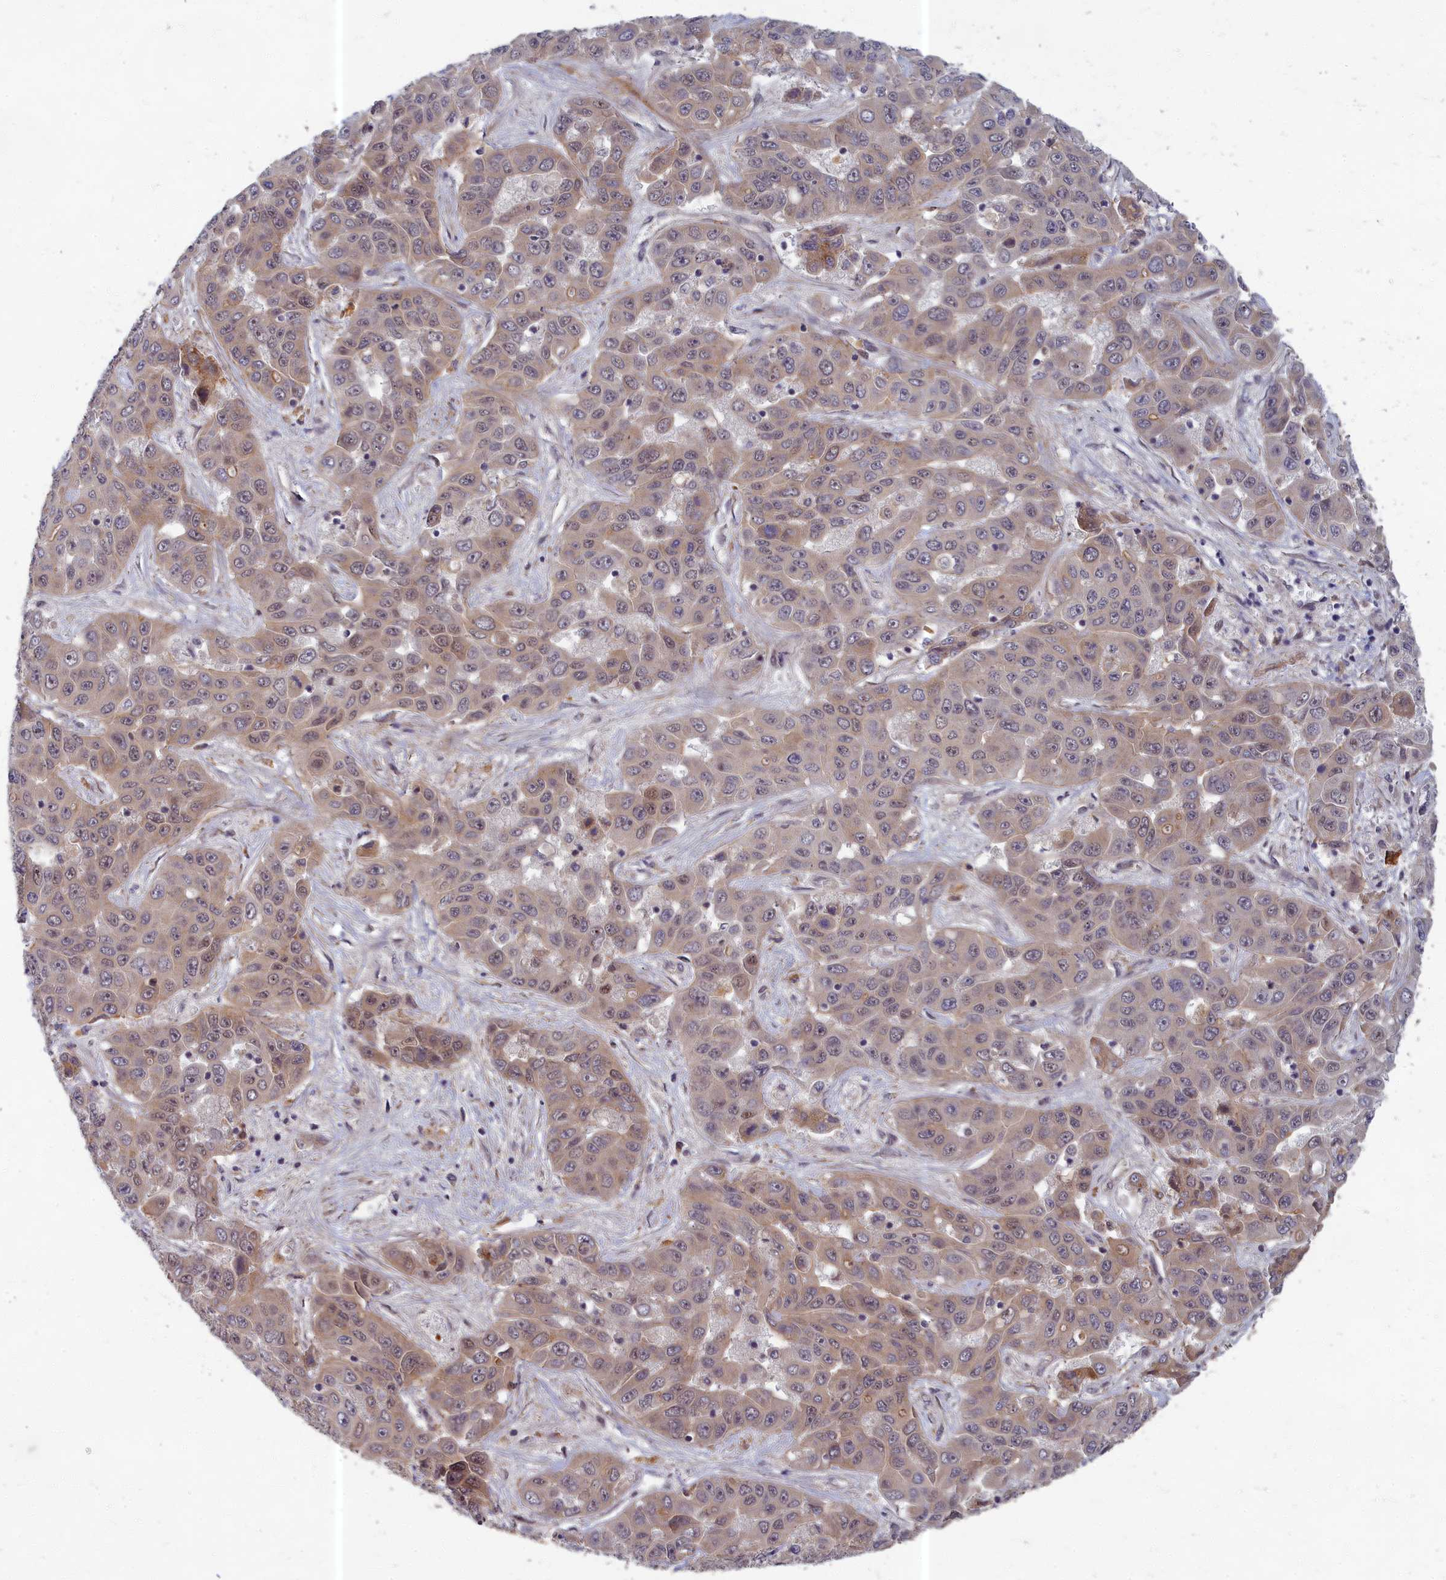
{"staining": {"intensity": "weak", "quantity": "25%-75%", "location": "cytoplasmic/membranous"}, "tissue": "liver cancer", "cell_type": "Tumor cells", "image_type": "cancer", "snomed": [{"axis": "morphology", "description": "Cholangiocarcinoma"}, {"axis": "topography", "description": "Liver"}], "caption": "Weak cytoplasmic/membranous staining is identified in about 25%-75% of tumor cells in liver cholangiocarcinoma.", "gene": "EARS2", "patient": {"sex": "female", "age": 52}}